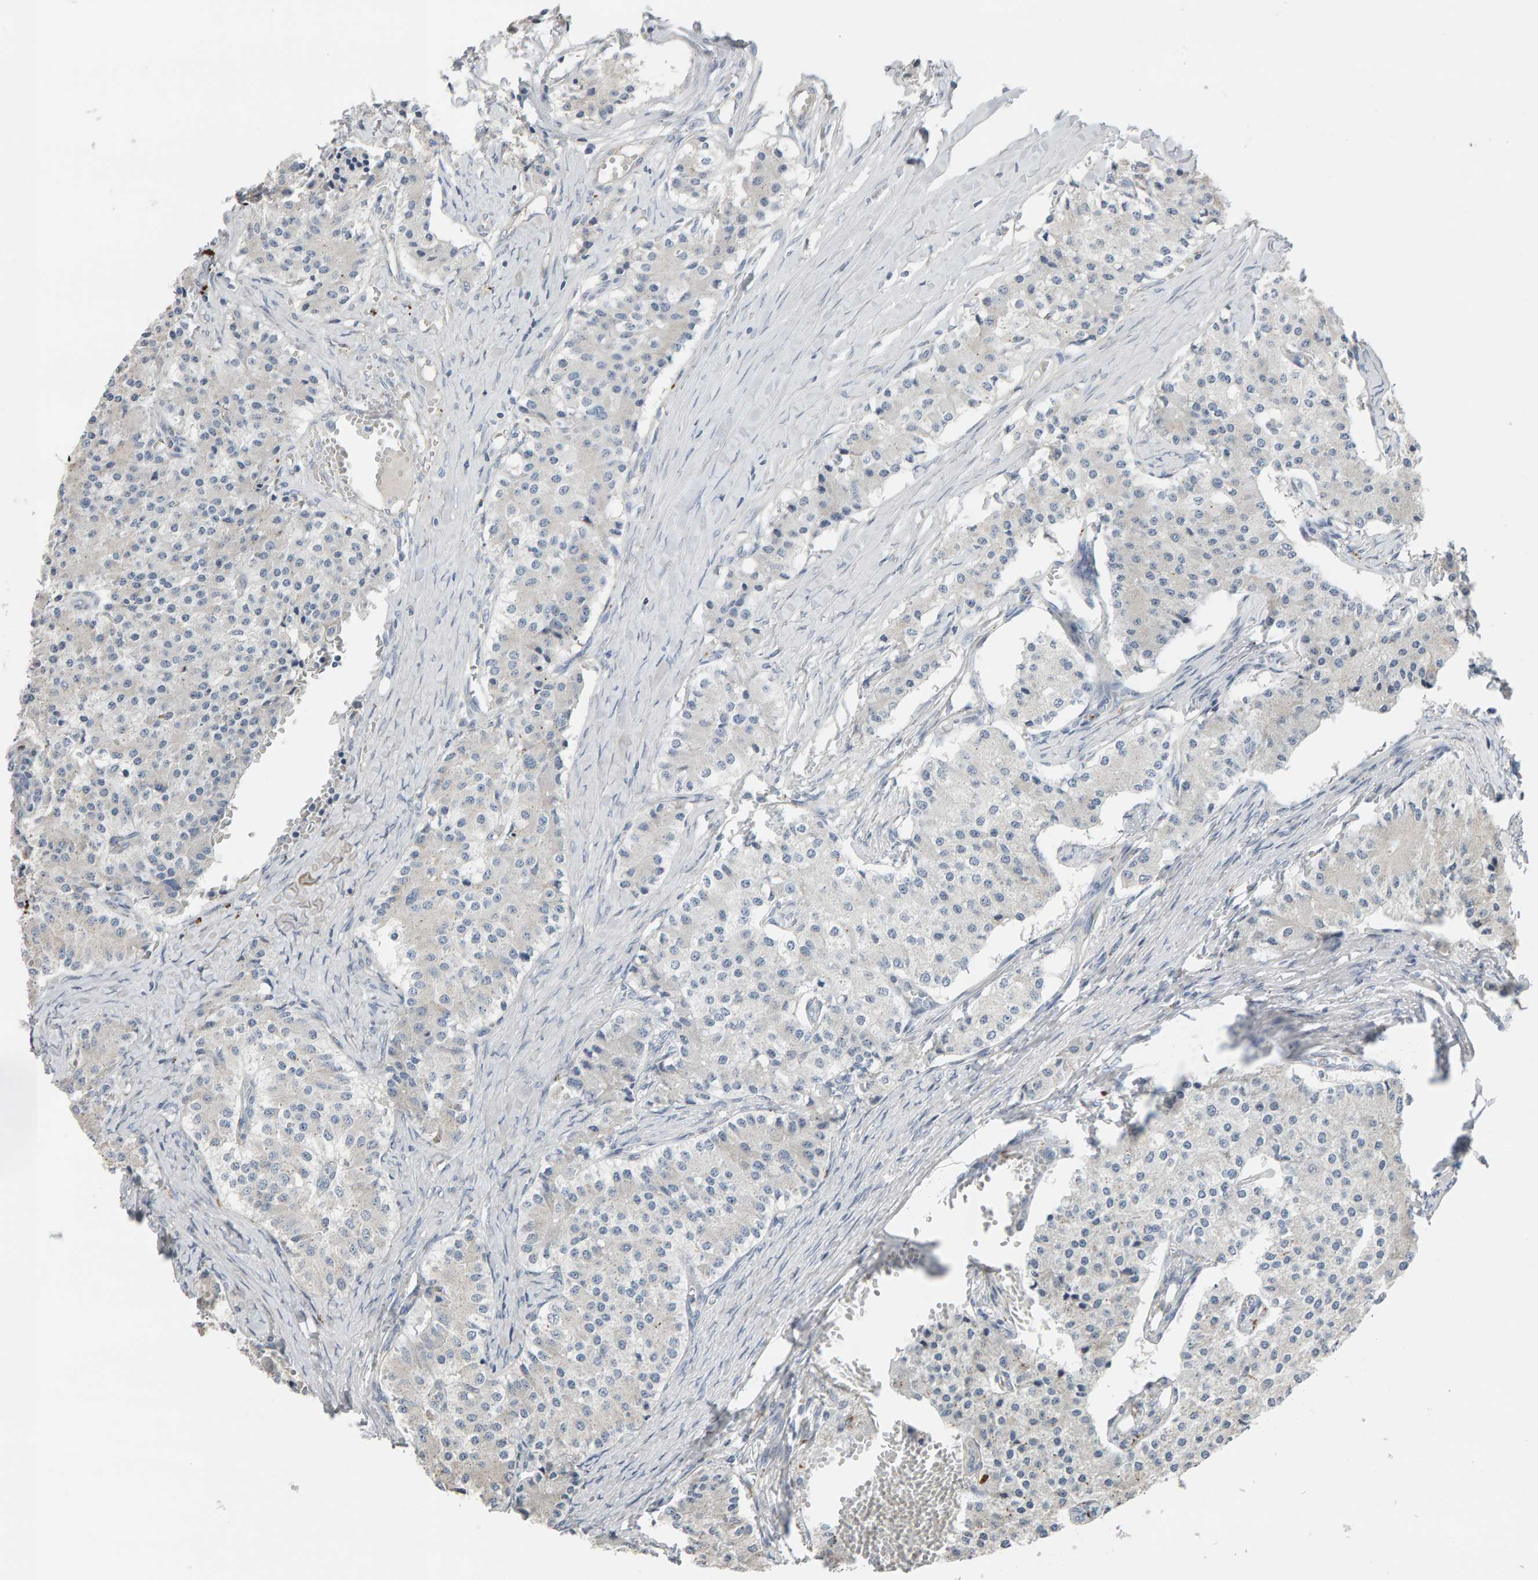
{"staining": {"intensity": "negative", "quantity": "none", "location": "none"}, "tissue": "carcinoid", "cell_type": "Tumor cells", "image_type": "cancer", "snomed": [{"axis": "morphology", "description": "Carcinoid, malignant, NOS"}, {"axis": "topography", "description": "Colon"}], "caption": "This is an immunohistochemistry (IHC) image of carcinoid (malignant). There is no expression in tumor cells.", "gene": "IPPK", "patient": {"sex": "female", "age": 52}}